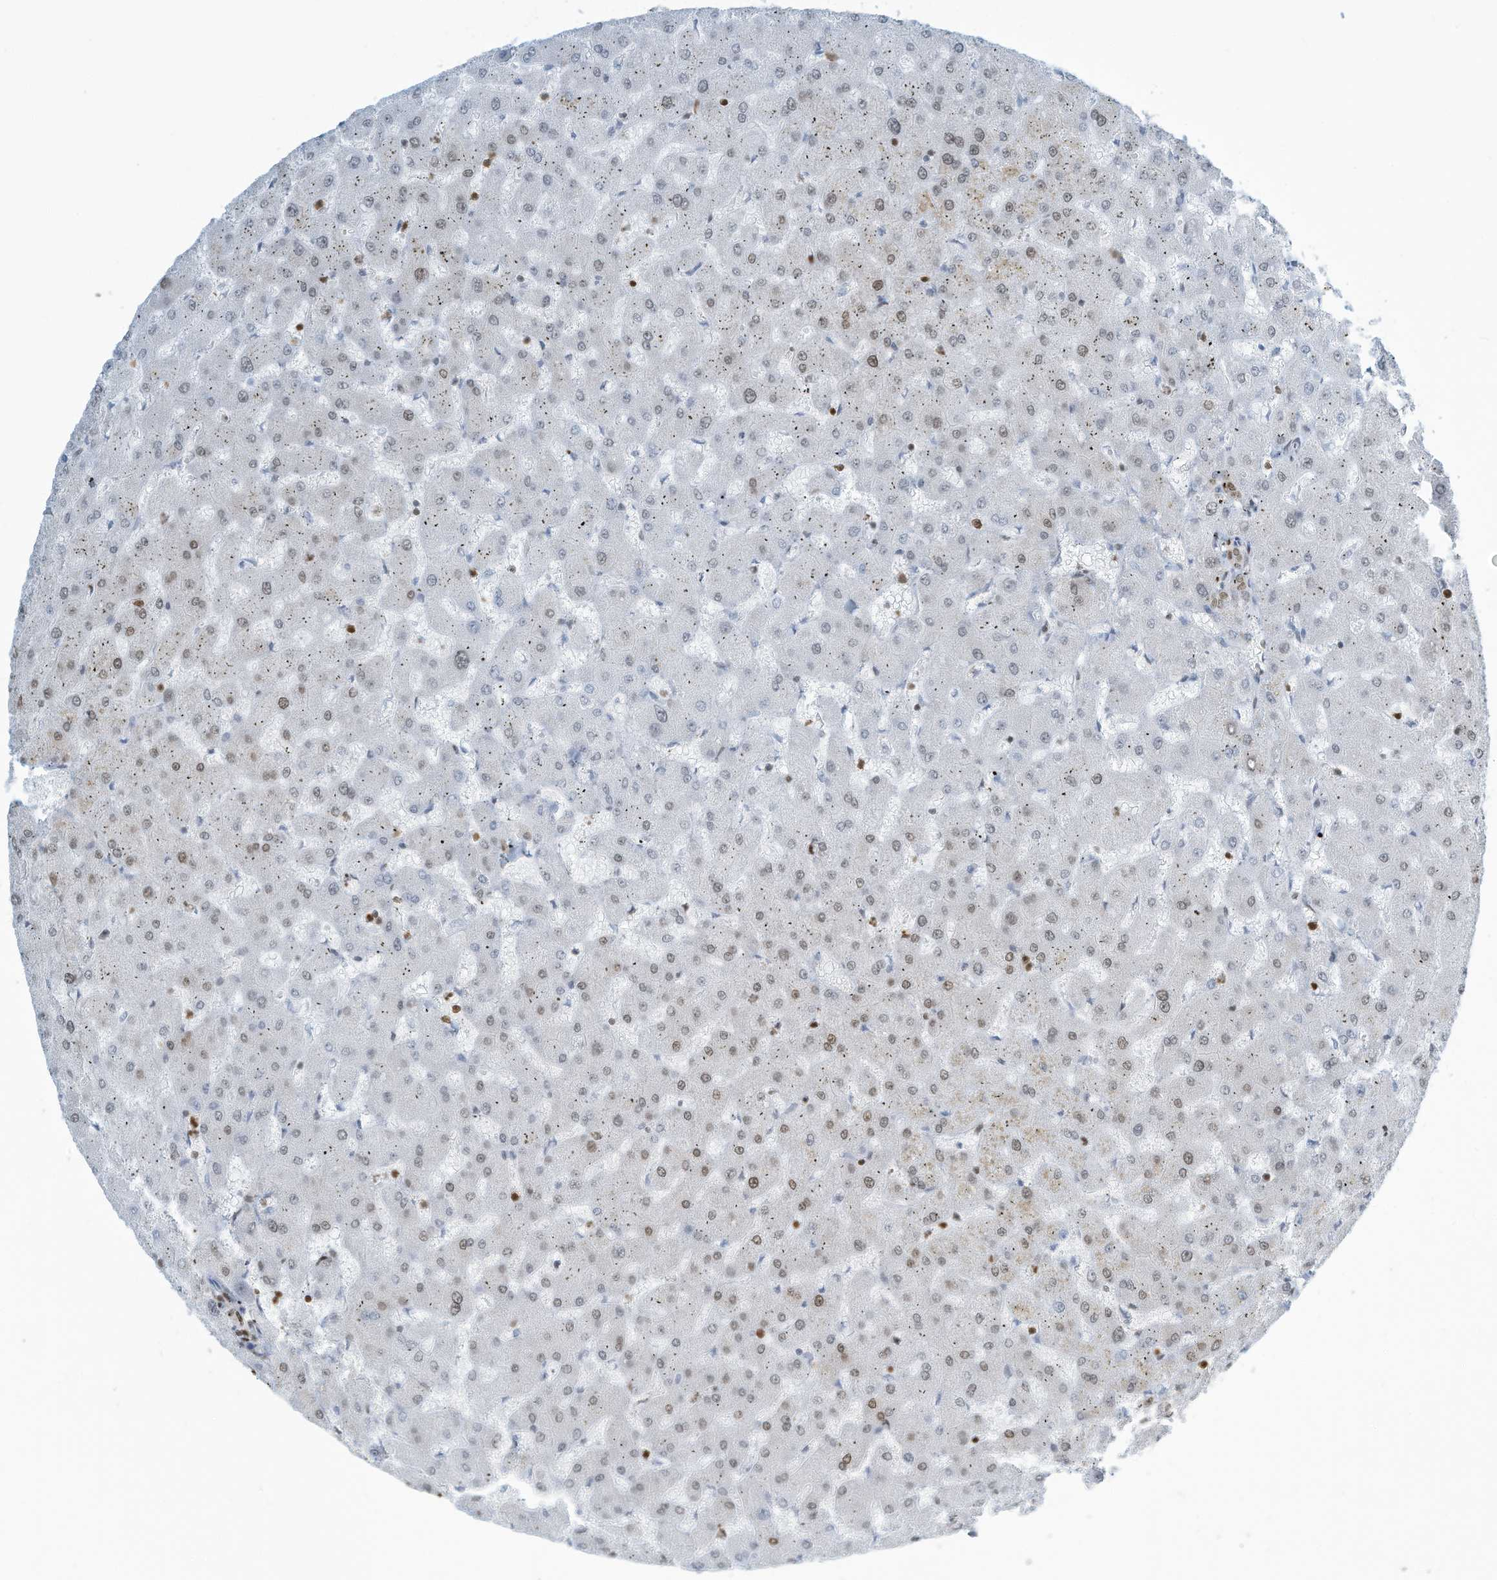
{"staining": {"intensity": "moderate", "quantity": "25%-75%", "location": "nuclear"}, "tissue": "liver", "cell_type": "Cholangiocytes", "image_type": "normal", "snomed": [{"axis": "morphology", "description": "Normal tissue, NOS"}, {"axis": "topography", "description": "Liver"}], "caption": "Liver stained with DAB (3,3'-diaminobenzidine) IHC exhibits medium levels of moderate nuclear expression in approximately 25%-75% of cholangiocytes.", "gene": "ENSG00000257390", "patient": {"sex": "female", "age": 63}}